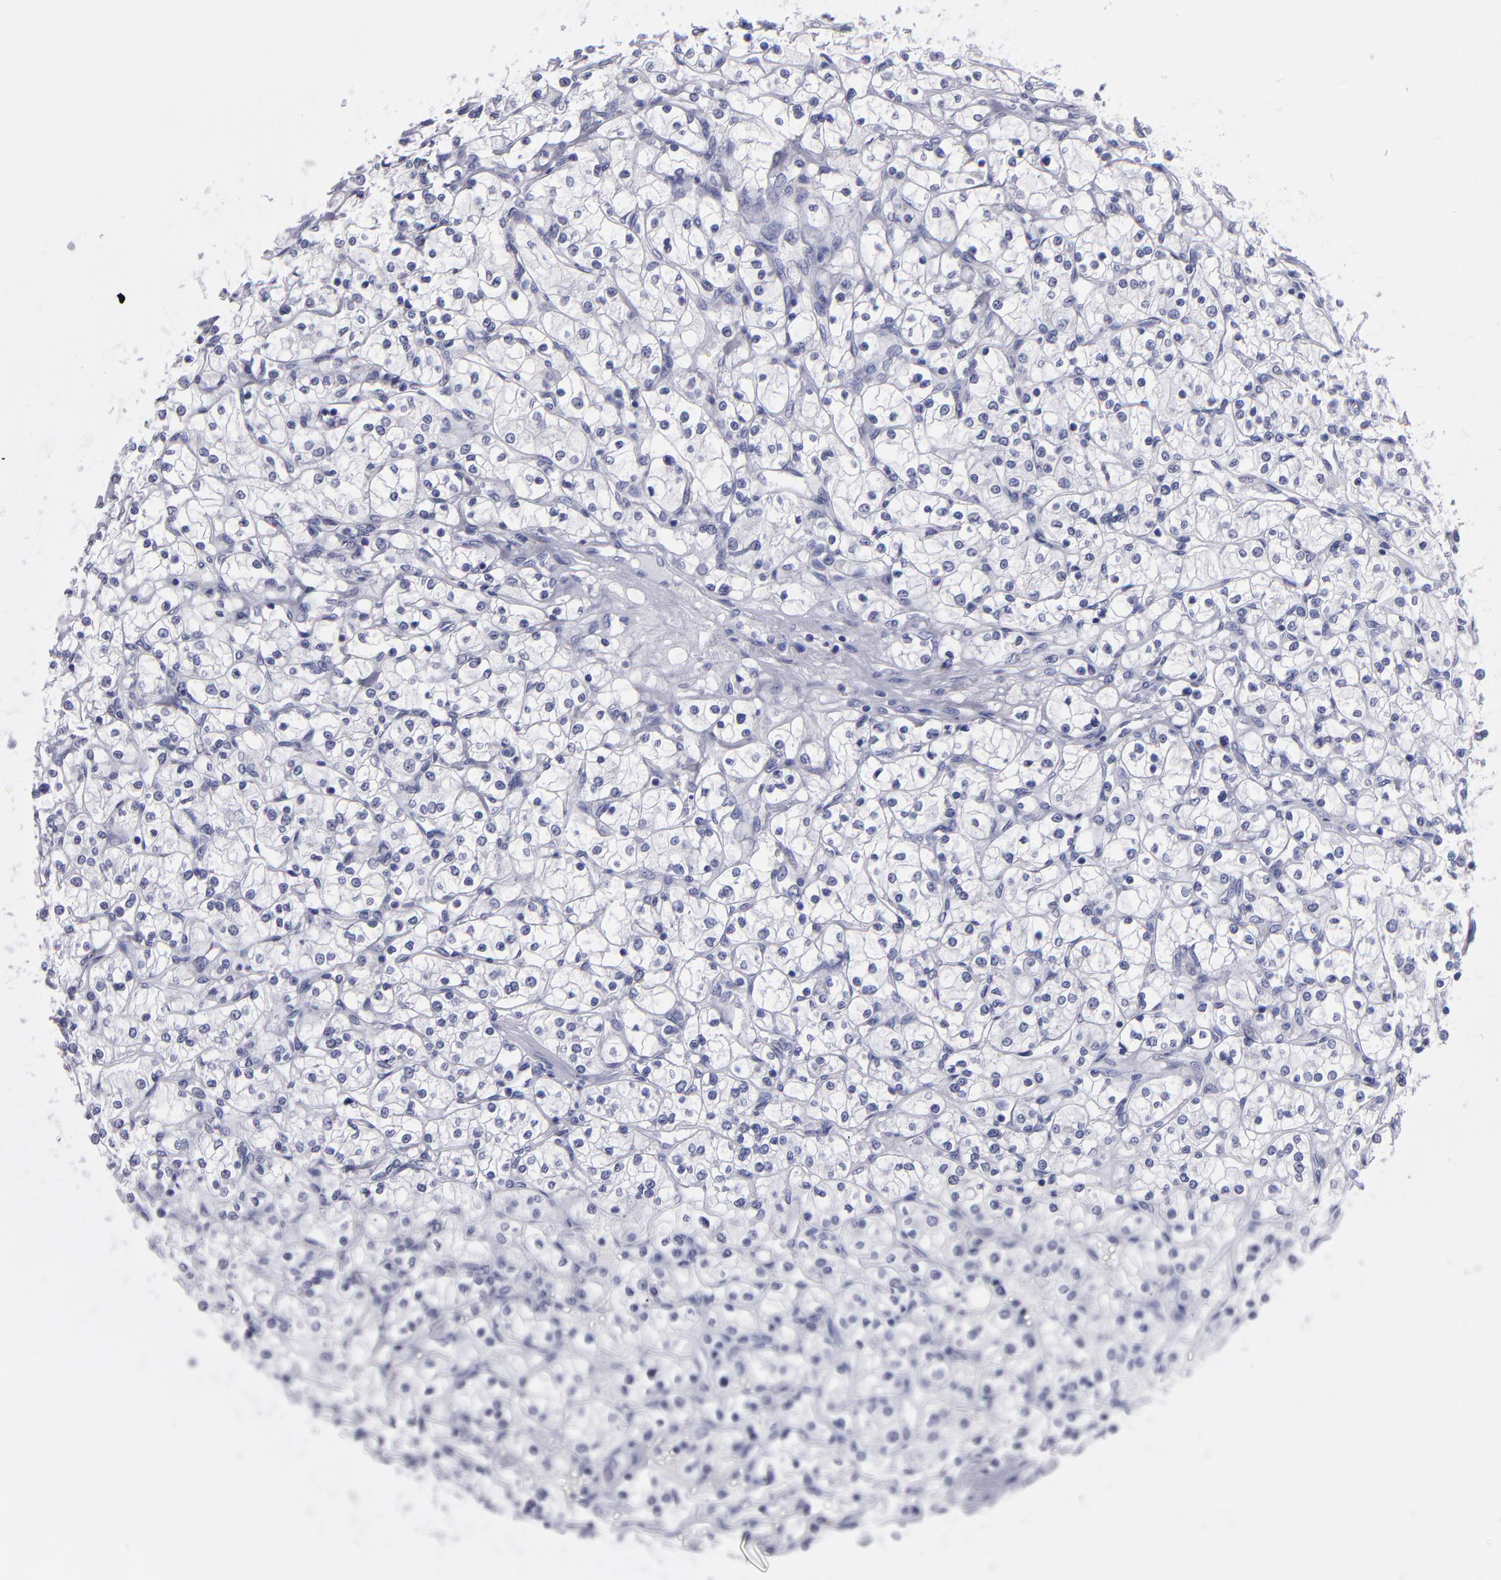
{"staining": {"intensity": "negative", "quantity": "none", "location": "none"}, "tissue": "renal cancer", "cell_type": "Tumor cells", "image_type": "cancer", "snomed": [{"axis": "morphology", "description": "Adenocarcinoma, NOS"}, {"axis": "topography", "description": "Kidney"}], "caption": "Immunohistochemistry (IHC) micrograph of neoplastic tissue: renal cancer stained with DAB reveals no significant protein expression in tumor cells. Nuclei are stained in blue.", "gene": "MB", "patient": {"sex": "male", "age": 61}}